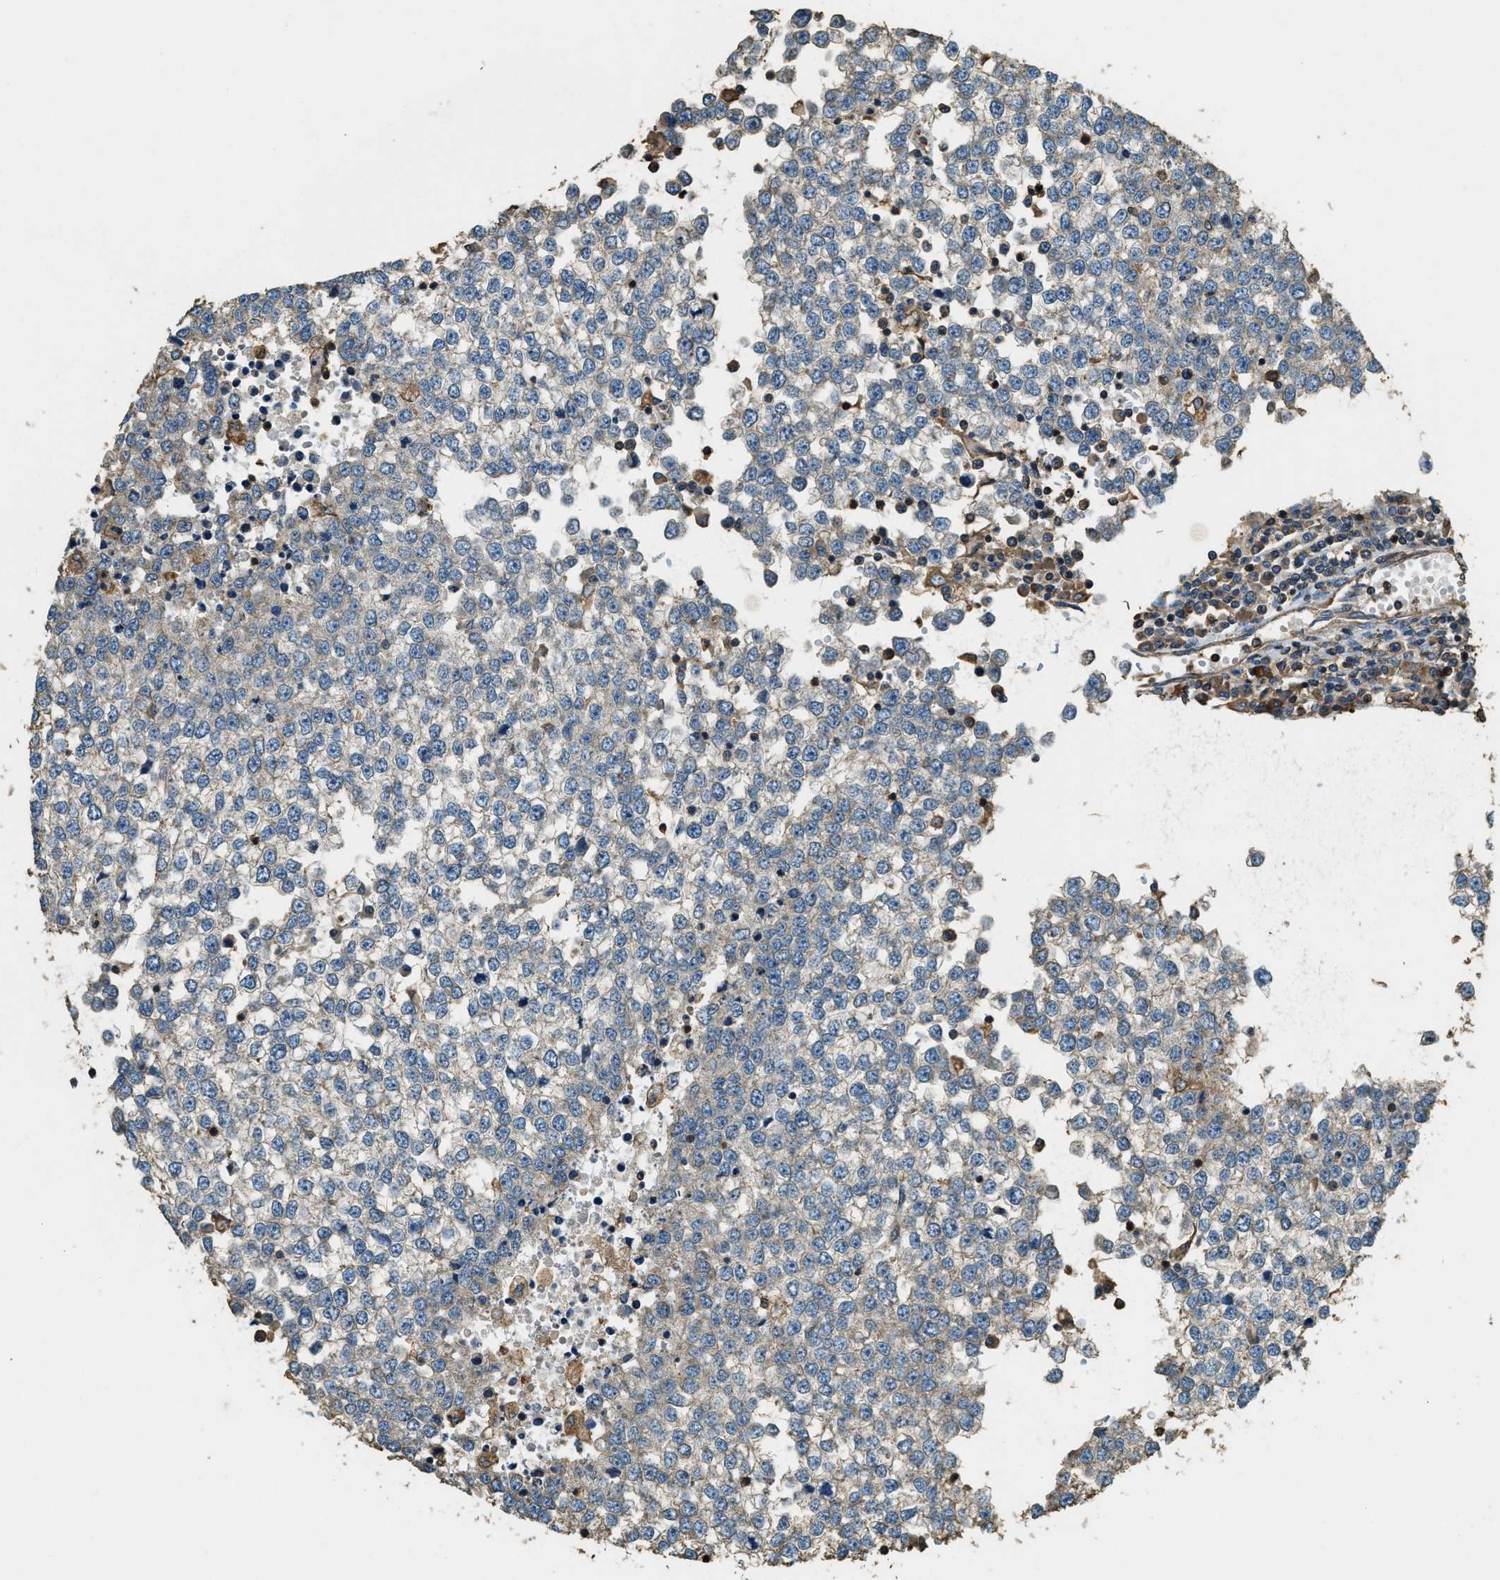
{"staining": {"intensity": "weak", "quantity": "<25%", "location": "cytoplasmic/membranous"}, "tissue": "testis cancer", "cell_type": "Tumor cells", "image_type": "cancer", "snomed": [{"axis": "morphology", "description": "Seminoma, NOS"}, {"axis": "topography", "description": "Testis"}], "caption": "This is a image of IHC staining of testis cancer (seminoma), which shows no positivity in tumor cells.", "gene": "ERGIC1", "patient": {"sex": "male", "age": 65}}